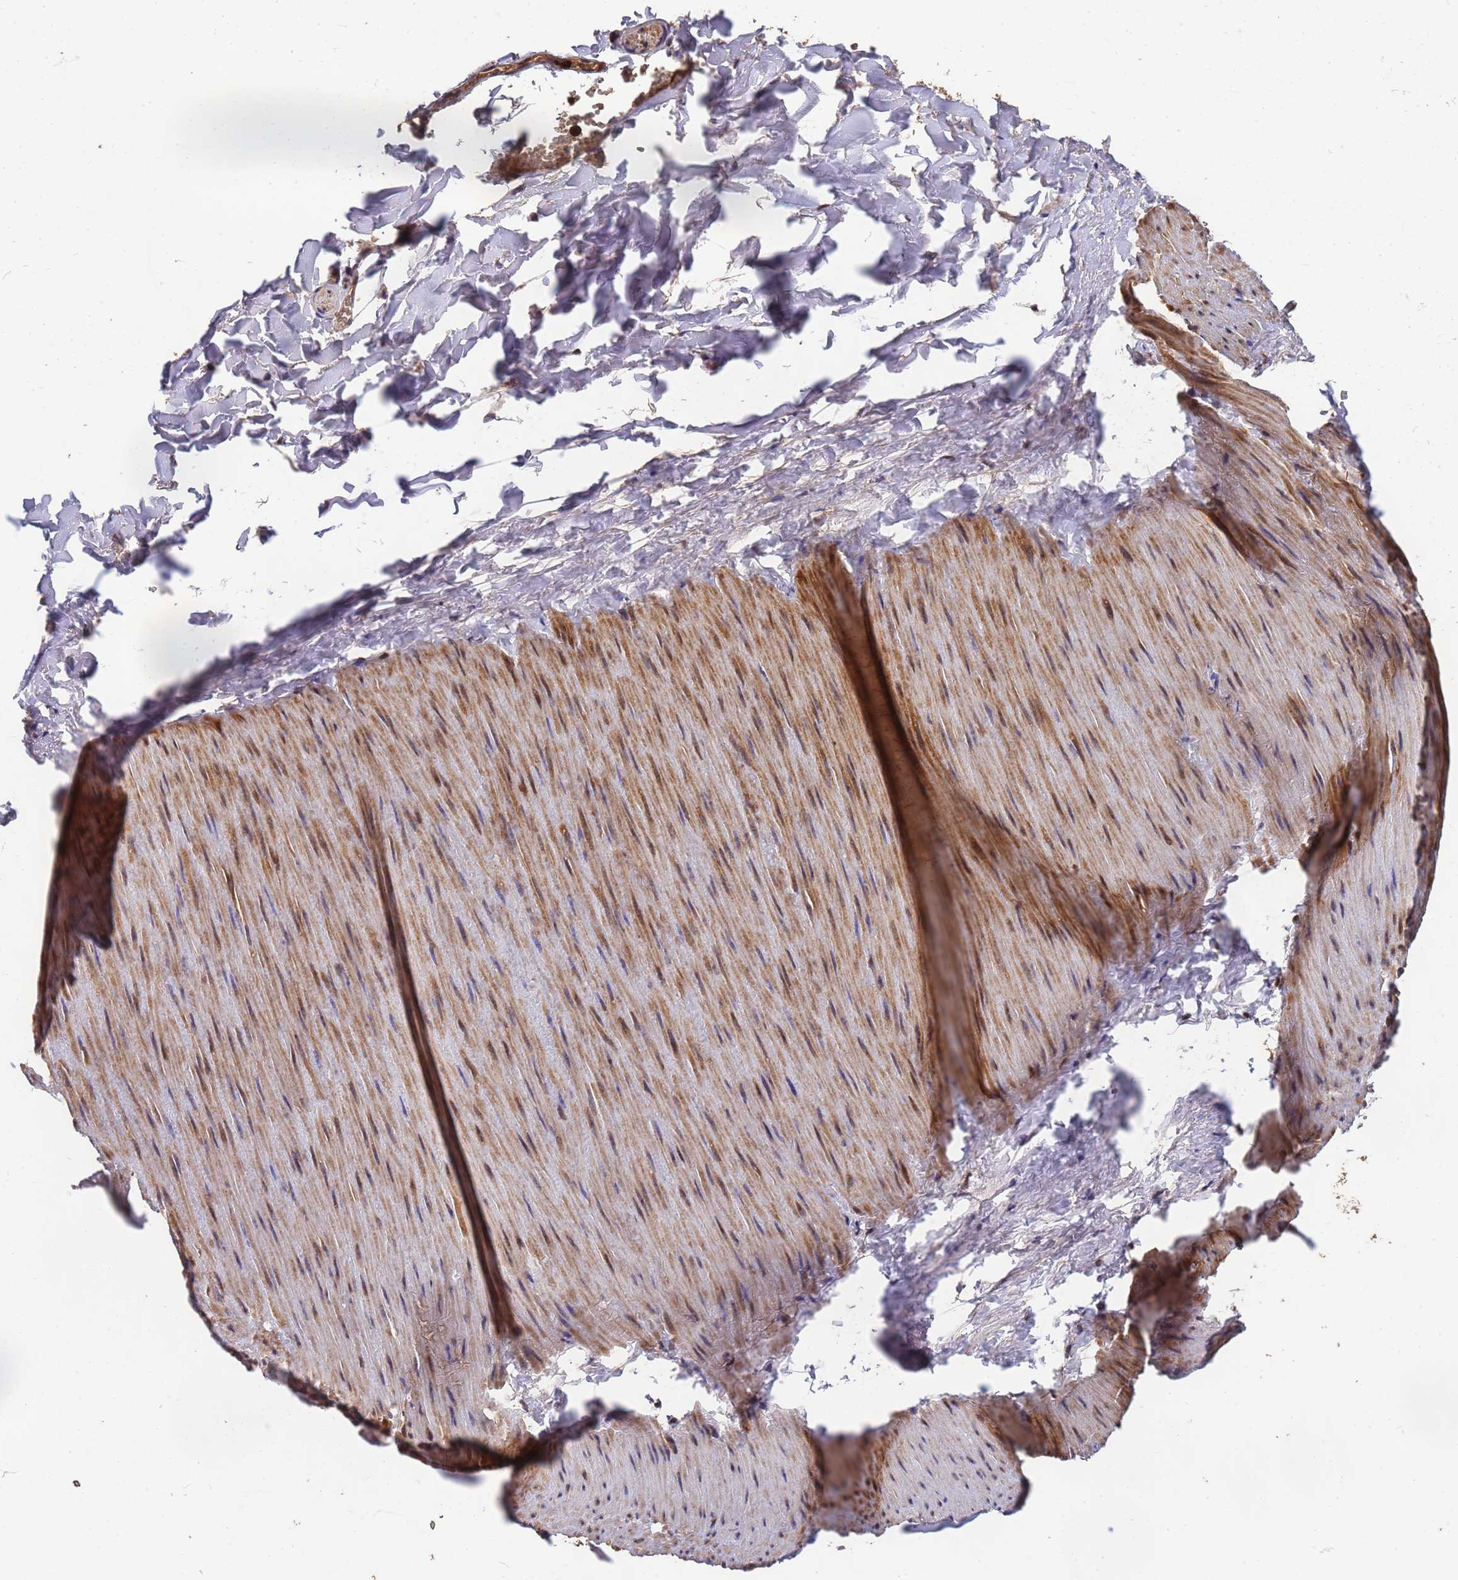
{"staining": {"intensity": "moderate", "quantity": ">75%", "location": "cytoplasmic/membranous"}, "tissue": "adipose tissue", "cell_type": "Adipocytes", "image_type": "normal", "snomed": [{"axis": "morphology", "description": "Normal tissue, NOS"}, {"axis": "topography", "description": "Gallbladder"}, {"axis": "topography", "description": "Peripheral nerve tissue"}], "caption": "Protein expression analysis of benign human adipose tissue reveals moderate cytoplasmic/membranous positivity in about >75% of adipocytes.", "gene": "CCDC184", "patient": {"sex": "male", "age": 38}}